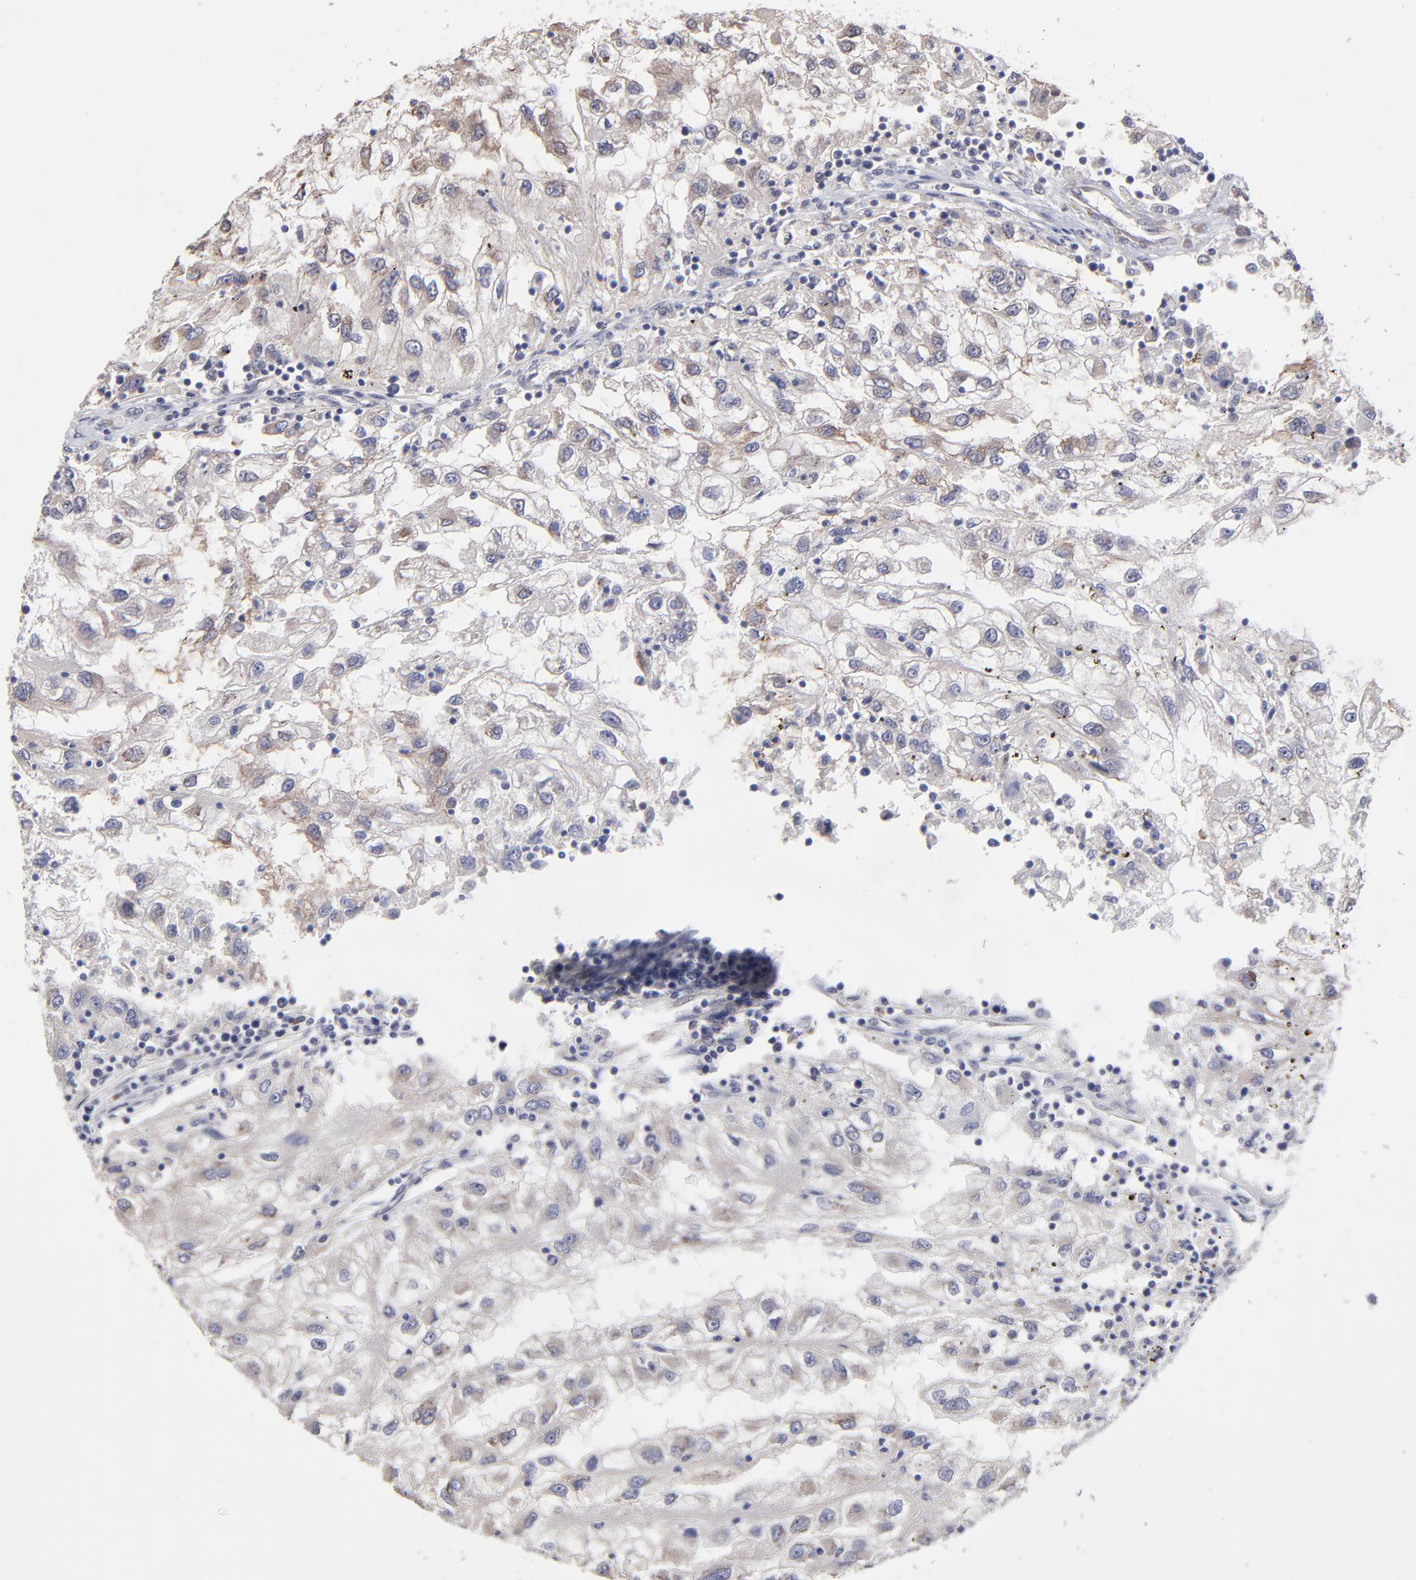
{"staining": {"intensity": "weak", "quantity": "<25%", "location": "cytoplasmic/membranous"}, "tissue": "renal cancer", "cell_type": "Tumor cells", "image_type": "cancer", "snomed": [{"axis": "morphology", "description": "Normal tissue, NOS"}, {"axis": "morphology", "description": "Adenocarcinoma, NOS"}, {"axis": "topography", "description": "Kidney"}], "caption": "The histopathology image shows no significant positivity in tumor cells of renal cancer (adenocarcinoma).", "gene": "CHL1", "patient": {"sex": "male", "age": 71}}